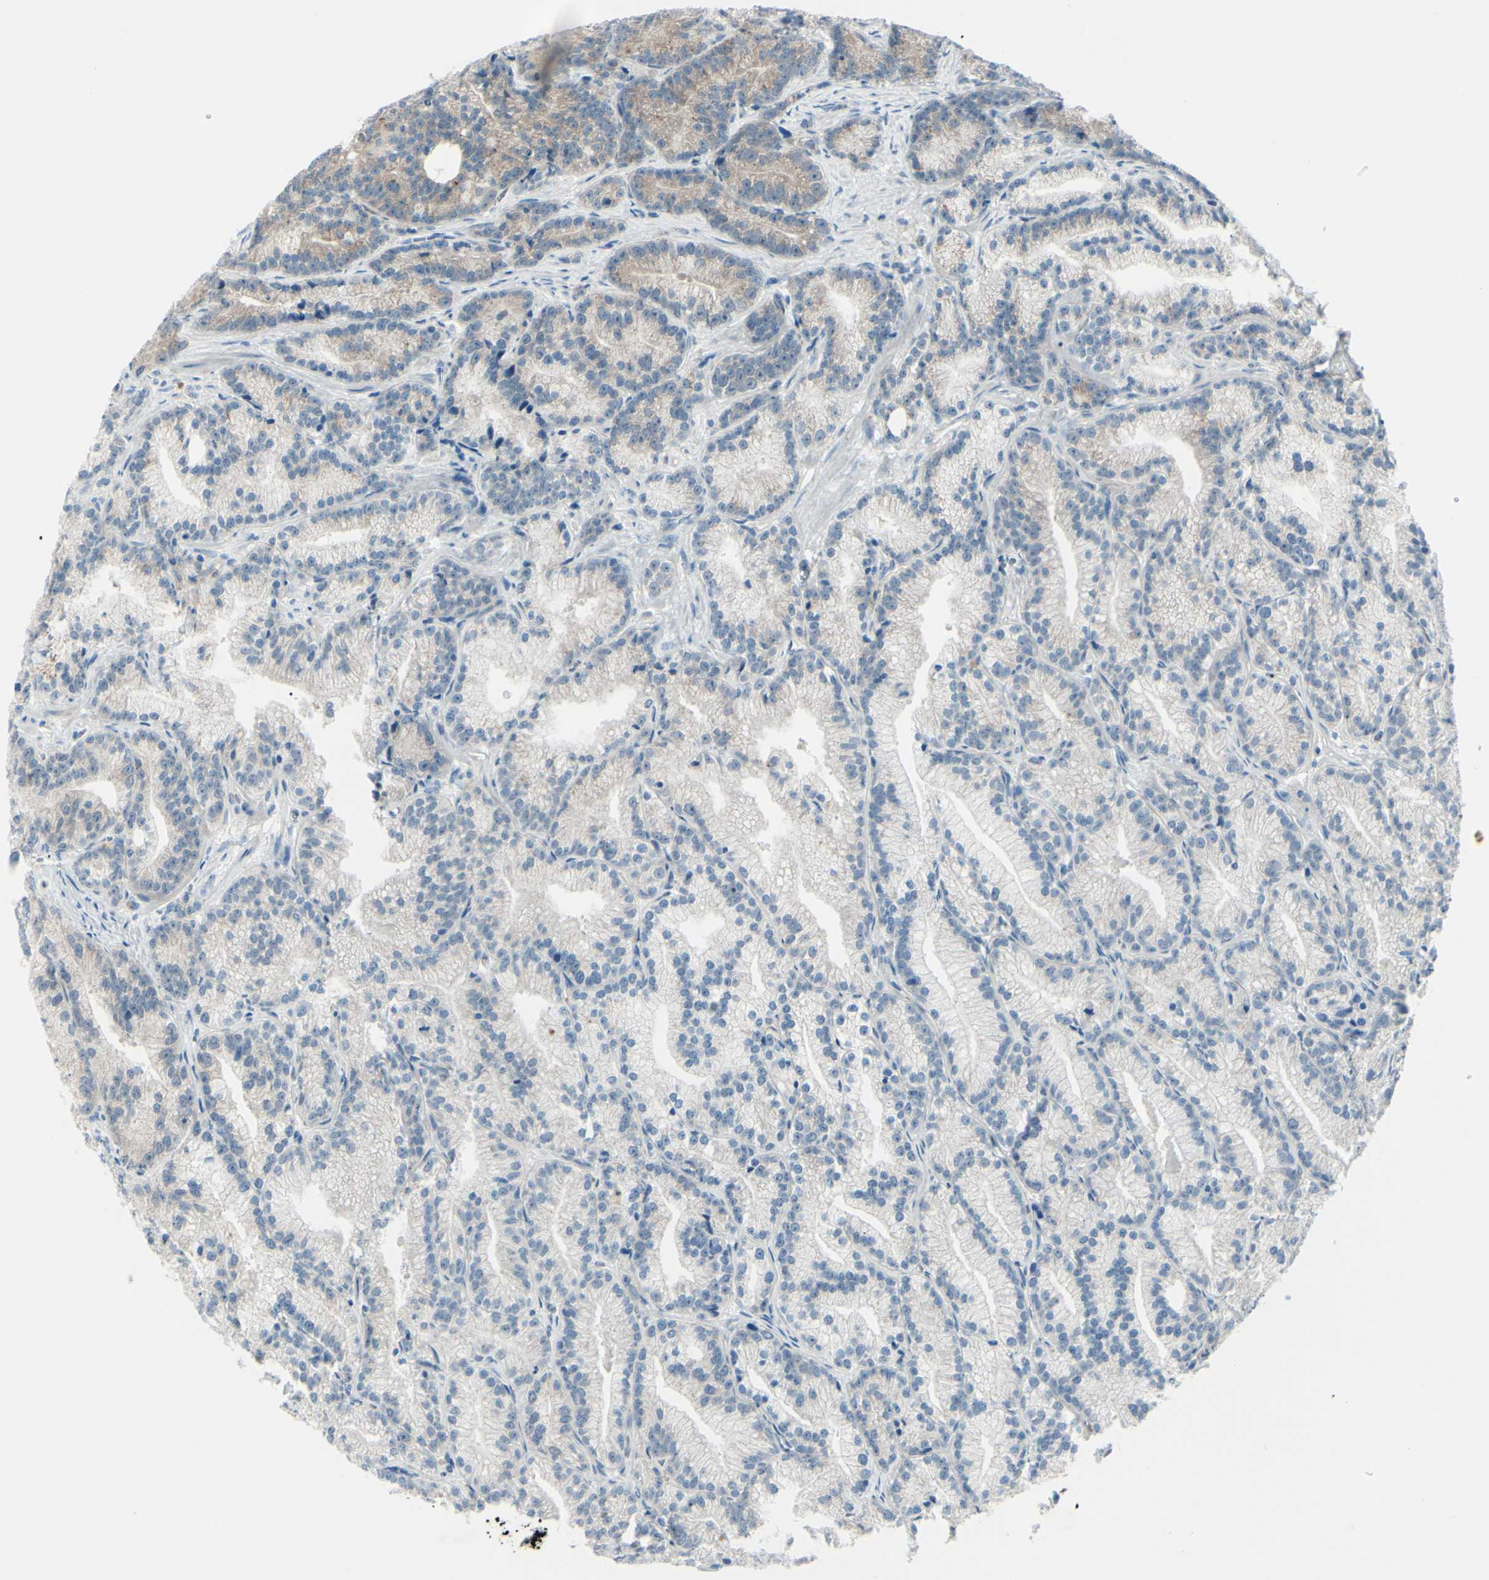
{"staining": {"intensity": "negative", "quantity": "none", "location": "none"}, "tissue": "prostate cancer", "cell_type": "Tumor cells", "image_type": "cancer", "snomed": [{"axis": "morphology", "description": "Adenocarcinoma, Low grade"}, {"axis": "topography", "description": "Prostate"}], "caption": "The immunohistochemistry photomicrograph has no significant expression in tumor cells of prostate adenocarcinoma (low-grade) tissue.", "gene": "B4GALT1", "patient": {"sex": "male", "age": 89}}